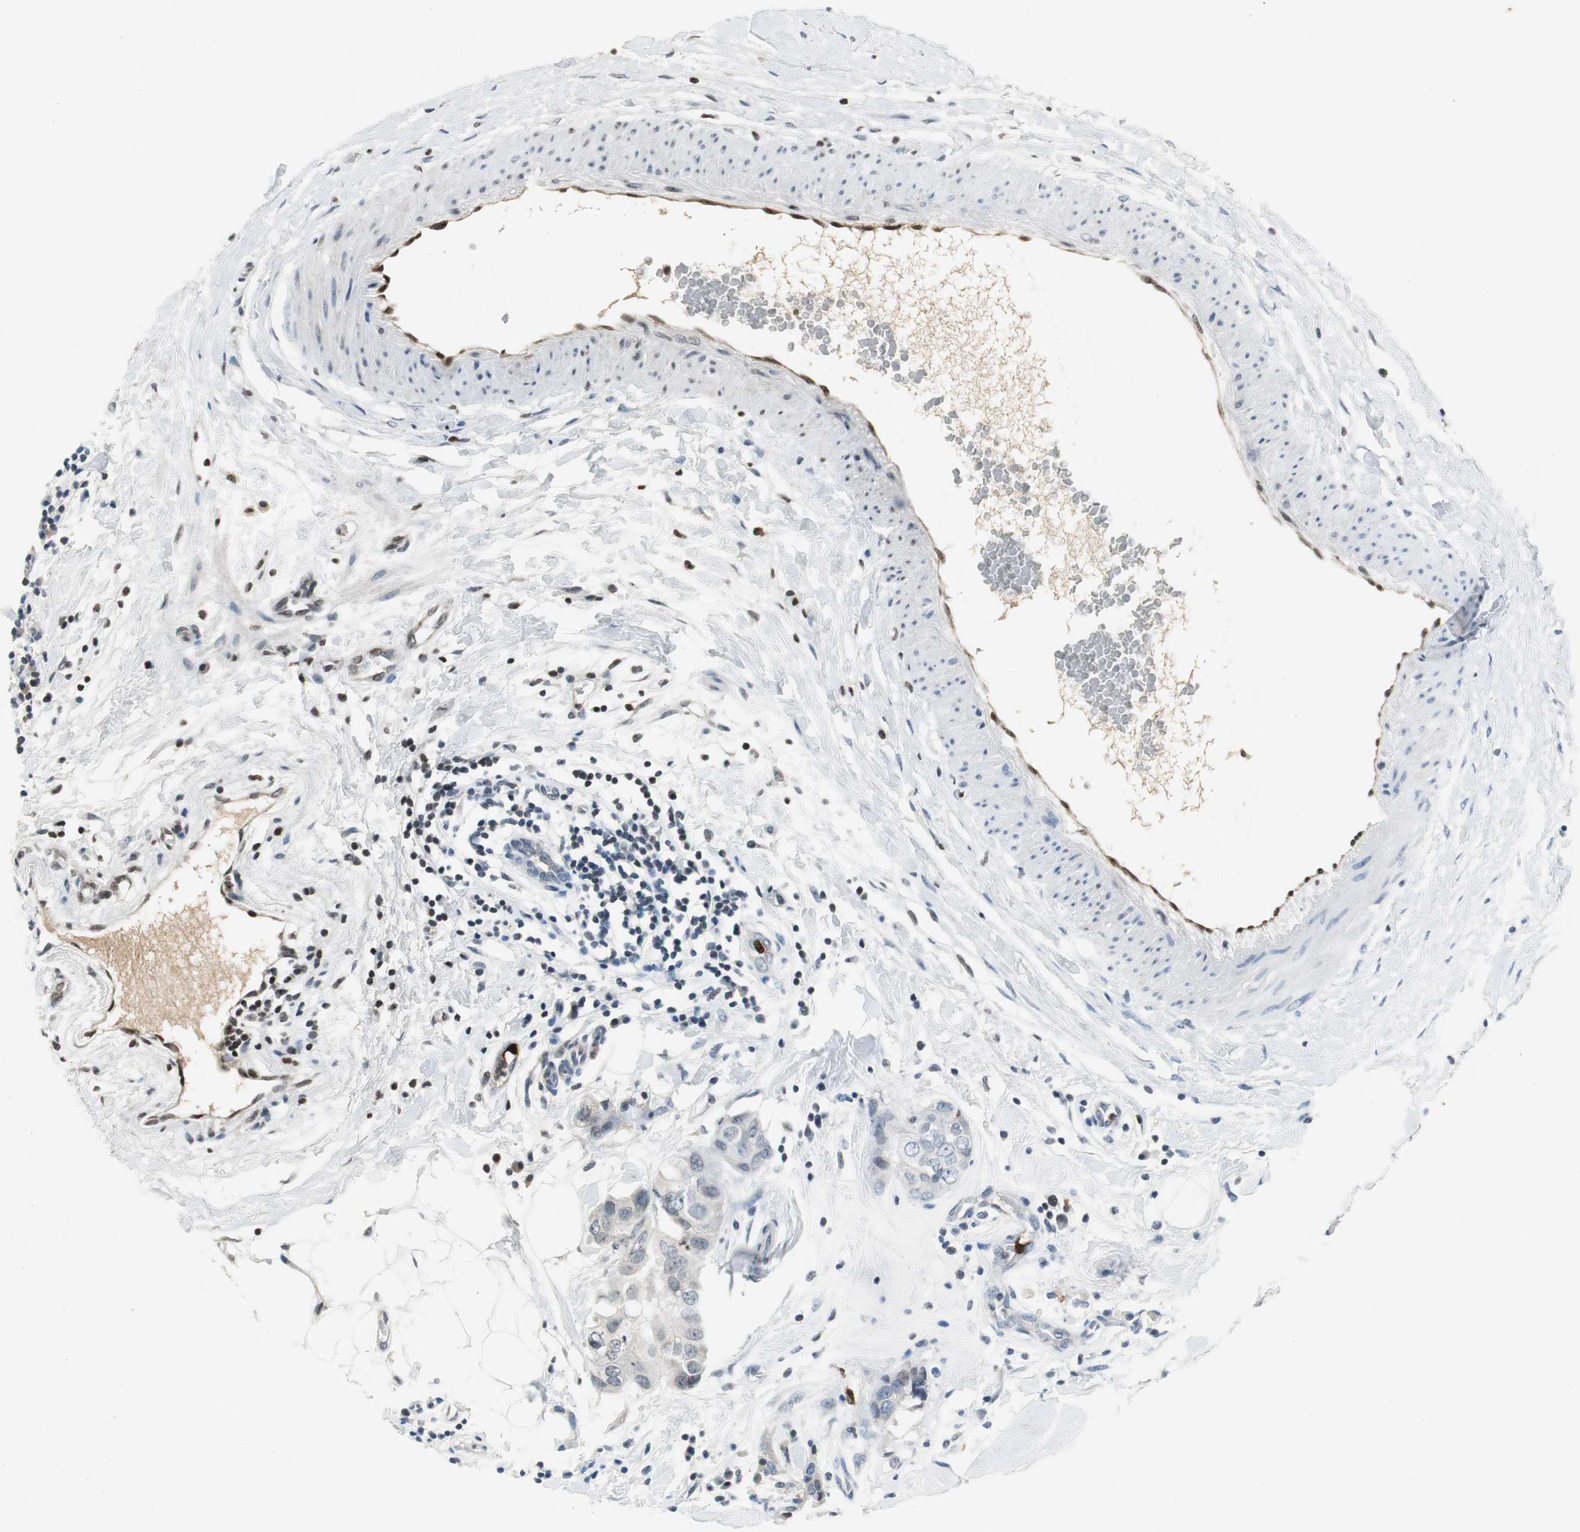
{"staining": {"intensity": "weak", "quantity": "25%-75%", "location": "nuclear"}, "tissue": "breast cancer", "cell_type": "Tumor cells", "image_type": "cancer", "snomed": [{"axis": "morphology", "description": "Duct carcinoma"}, {"axis": "topography", "description": "Breast"}], "caption": "High-magnification brightfield microscopy of breast cancer stained with DAB (brown) and counterstained with hematoxylin (blue). tumor cells exhibit weak nuclear positivity is appreciated in about25%-75% of cells. (brown staining indicates protein expression, while blue staining denotes nuclei).", "gene": "ORM1", "patient": {"sex": "female", "age": 40}}